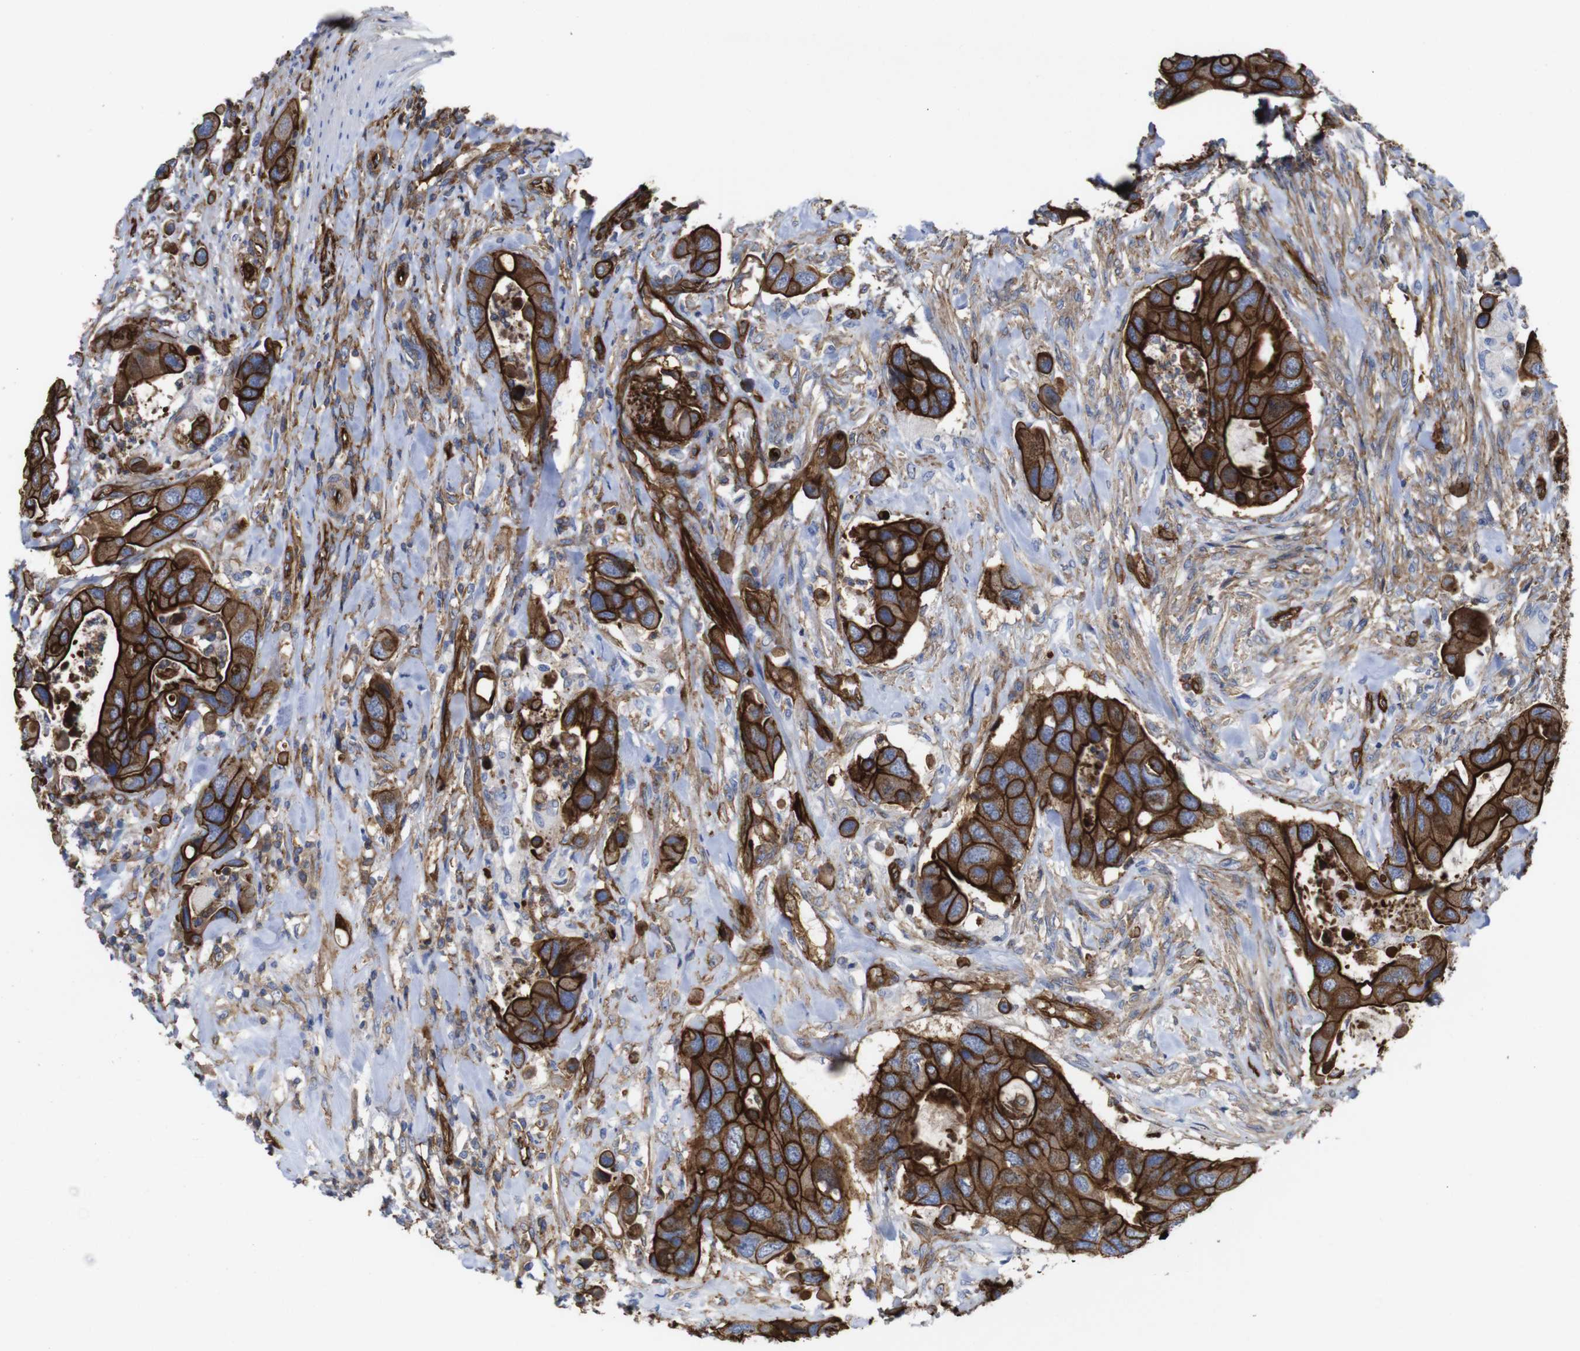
{"staining": {"intensity": "strong", "quantity": ">75%", "location": "cytoplasmic/membranous"}, "tissue": "colorectal cancer", "cell_type": "Tumor cells", "image_type": "cancer", "snomed": [{"axis": "morphology", "description": "Adenocarcinoma, NOS"}, {"axis": "topography", "description": "Rectum"}], "caption": "Colorectal cancer (adenocarcinoma) stained with IHC displays strong cytoplasmic/membranous positivity in approximately >75% of tumor cells.", "gene": "SPTBN1", "patient": {"sex": "female", "age": 57}}